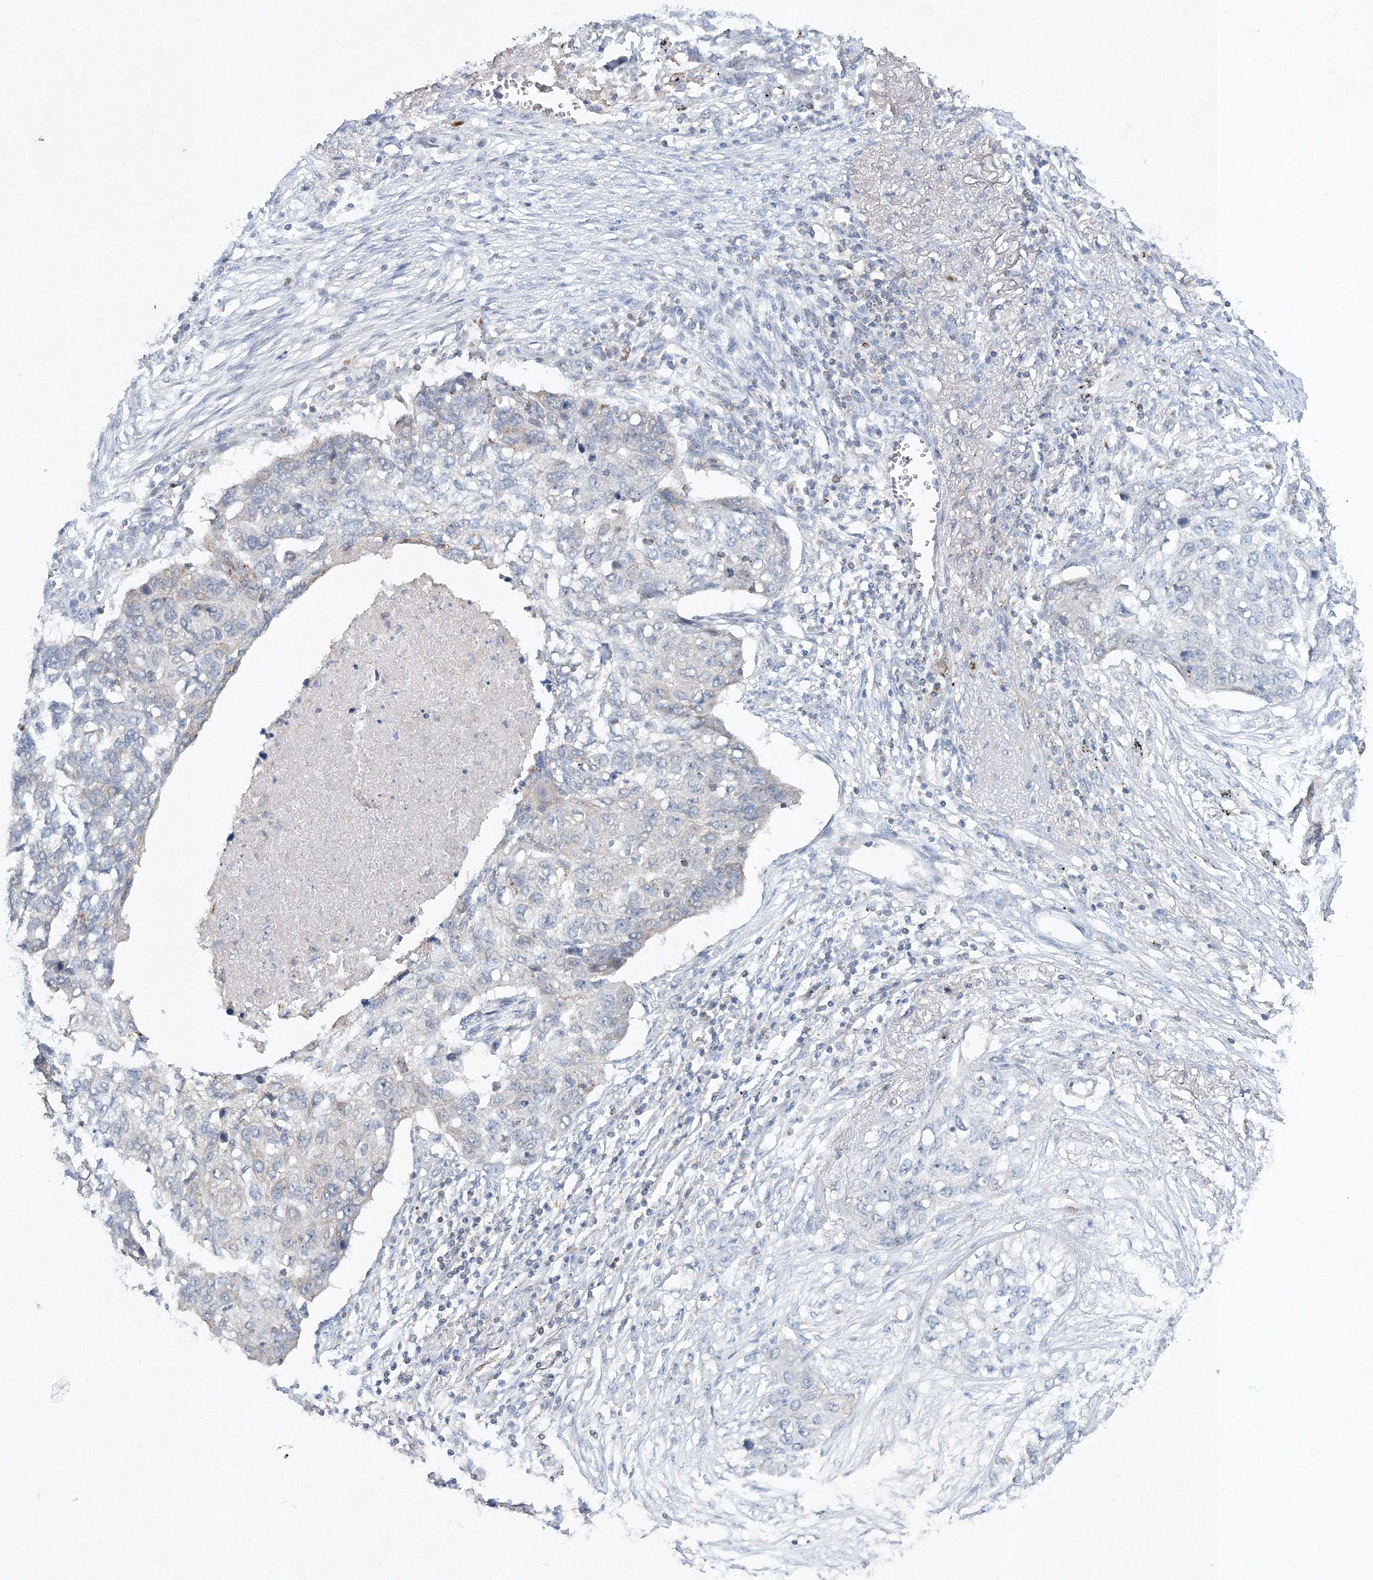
{"staining": {"intensity": "negative", "quantity": "none", "location": "none"}, "tissue": "lung cancer", "cell_type": "Tumor cells", "image_type": "cancer", "snomed": [{"axis": "morphology", "description": "Squamous cell carcinoma, NOS"}, {"axis": "topography", "description": "Lung"}], "caption": "DAB (3,3'-diaminobenzidine) immunohistochemical staining of lung cancer (squamous cell carcinoma) exhibits no significant positivity in tumor cells.", "gene": "SH3BP5", "patient": {"sex": "female", "age": 63}}